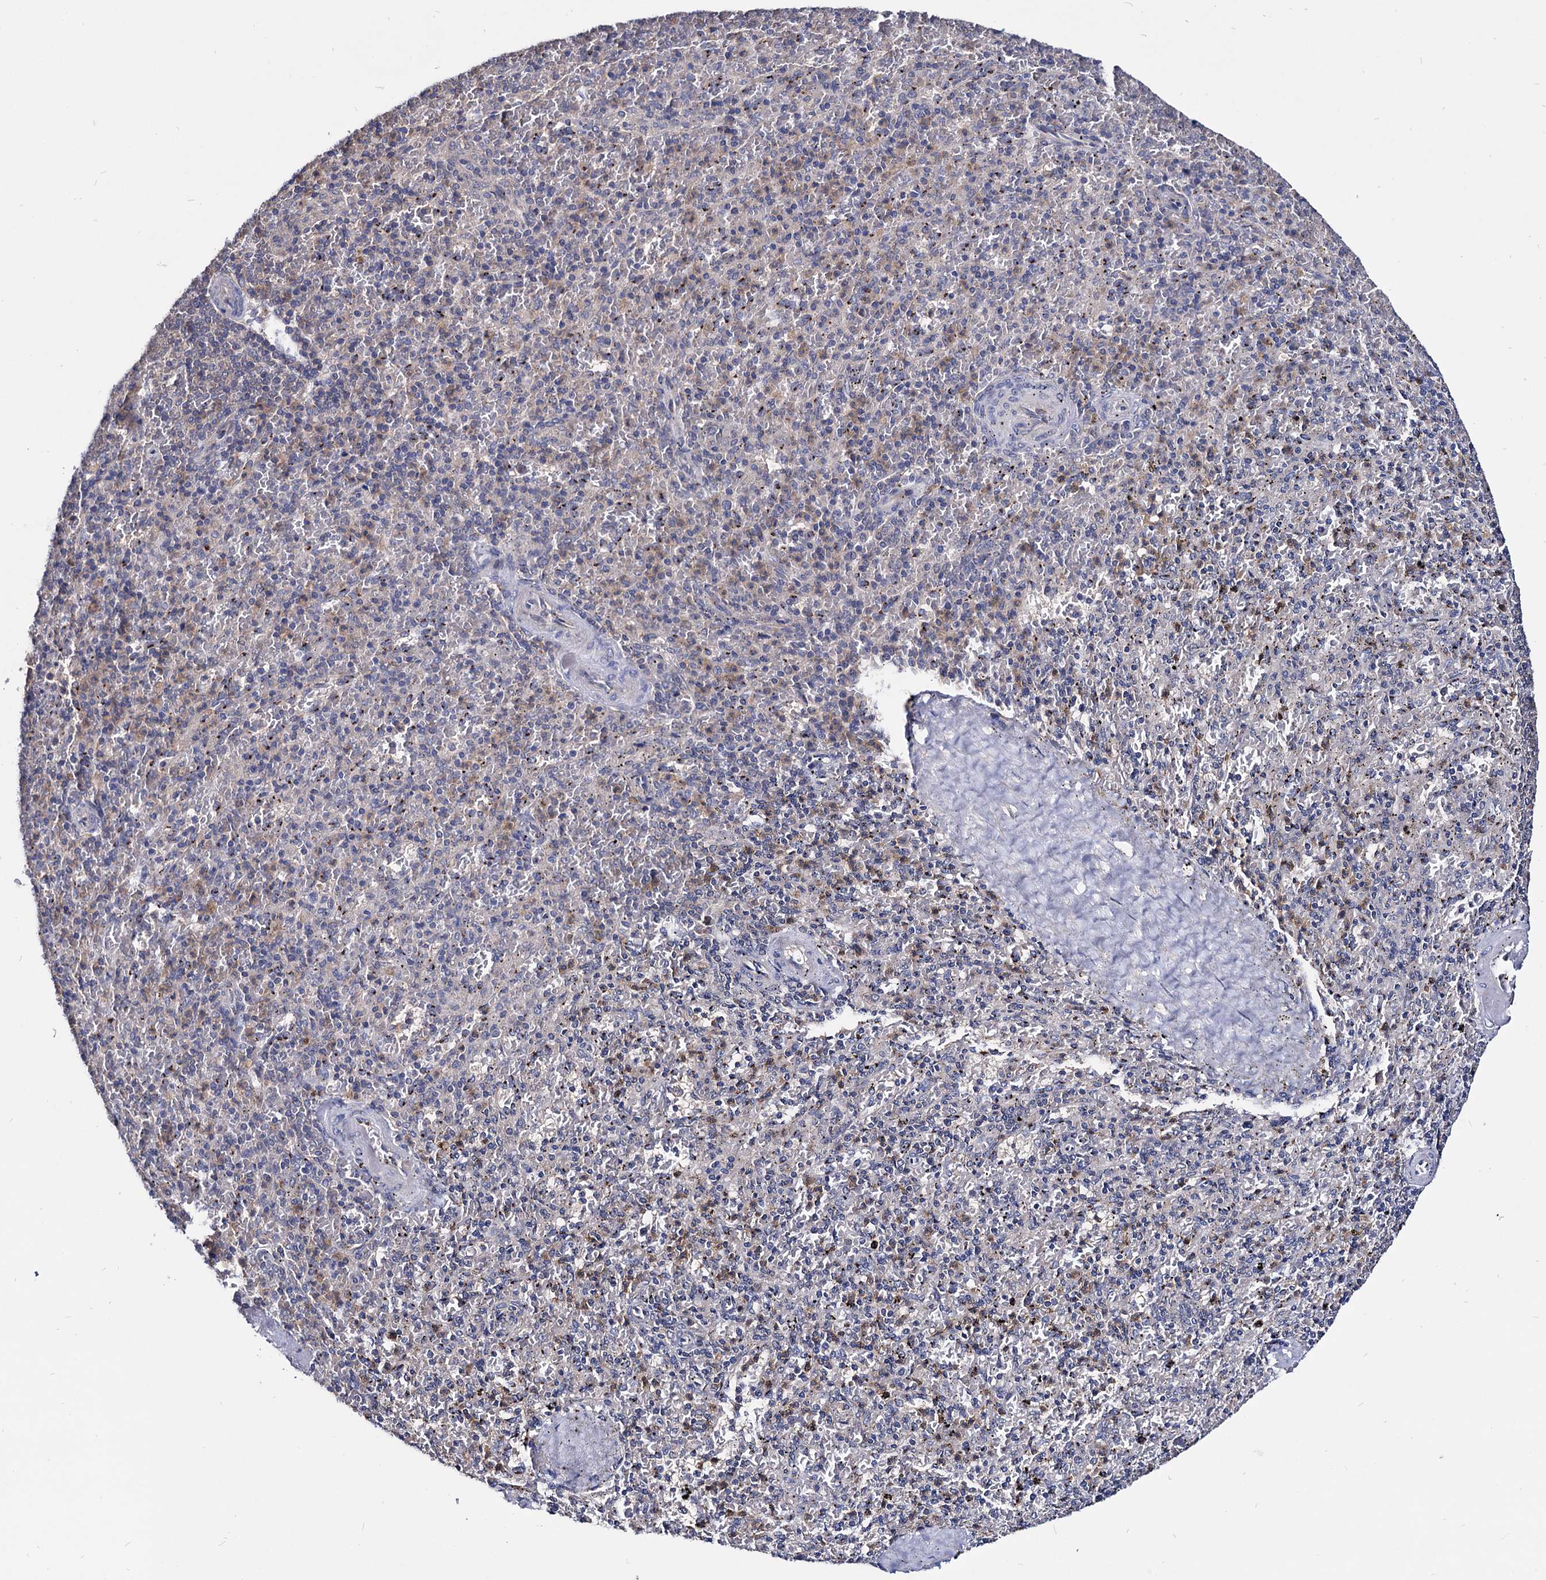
{"staining": {"intensity": "strong", "quantity": "<25%", "location": "cytoplasmic/membranous"}, "tissue": "spleen", "cell_type": "Cells in red pulp", "image_type": "normal", "snomed": [{"axis": "morphology", "description": "Normal tissue, NOS"}, {"axis": "topography", "description": "Spleen"}], "caption": "Spleen was stained to show a protein in brown. There is medium levels of strong cytoplasmic/membranous expression in approximately <25% of cells in red pulp.", "gene": "ESD", "patient": {"sex": "male", "age": 82}}